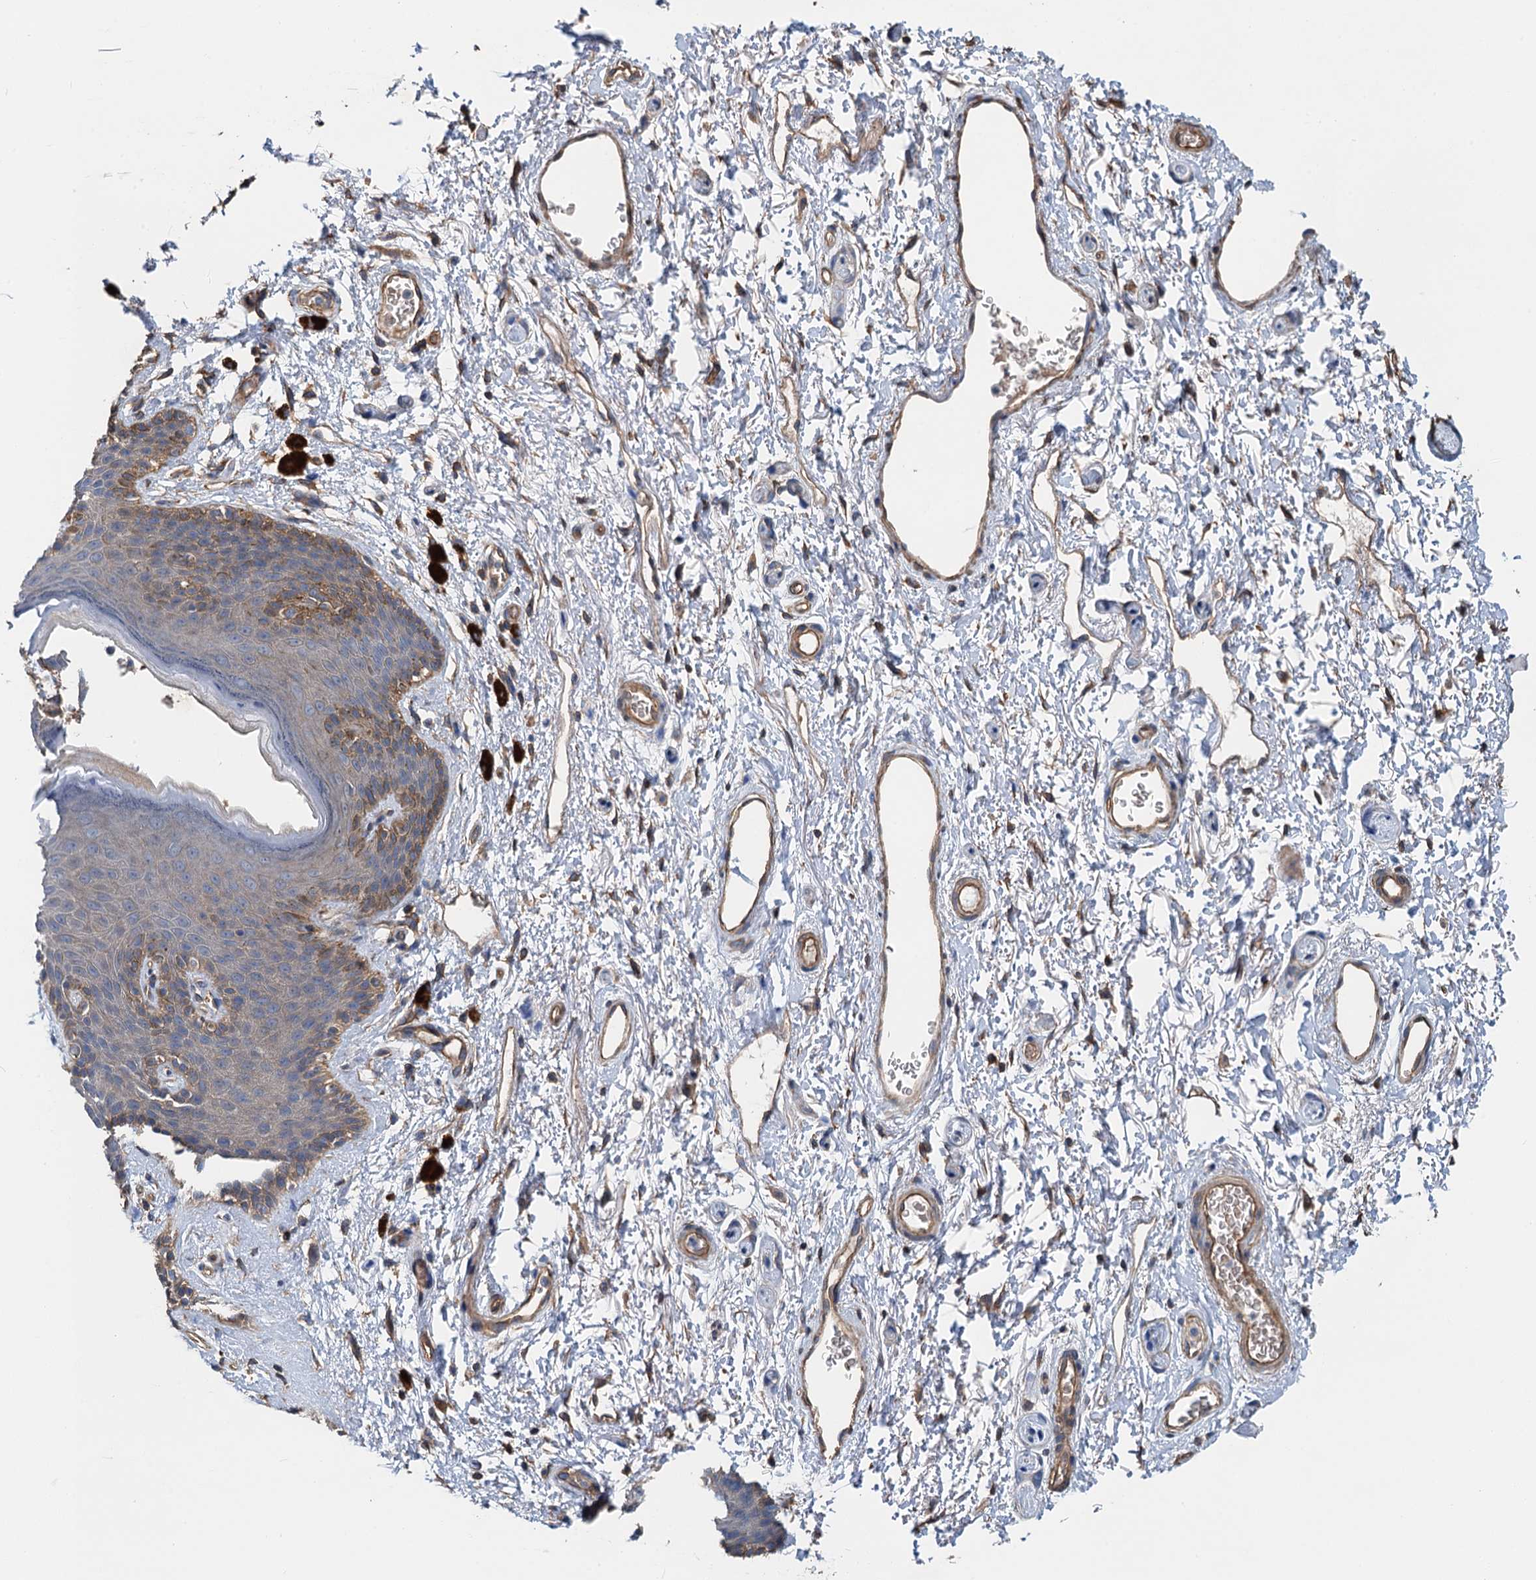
{"staining": {"intensity": "moderate", "quantity": "<25%", "location": "cytoplasmic/membranous"}, "tissue": "skin", "cell_type": "Epidermal cells", "image_type": "normal", "snomed": [{"axis": "morphology", "description": "Normal tissue, NOS"}, {"axis": "topography", "description": "Anal"}], "caption": "A low amount of moderate cytoplasmic/membranous expression is seen in about <25% of epidermal cells in benign skin. (Stains: DAB (3,3'-diaminobenzidine) in brown, nuclei in blue, Microscopy: brightfield microscopy at high magnification).", "gene": "ROGDI", "patient": {"sex": "female", "age": 46}}